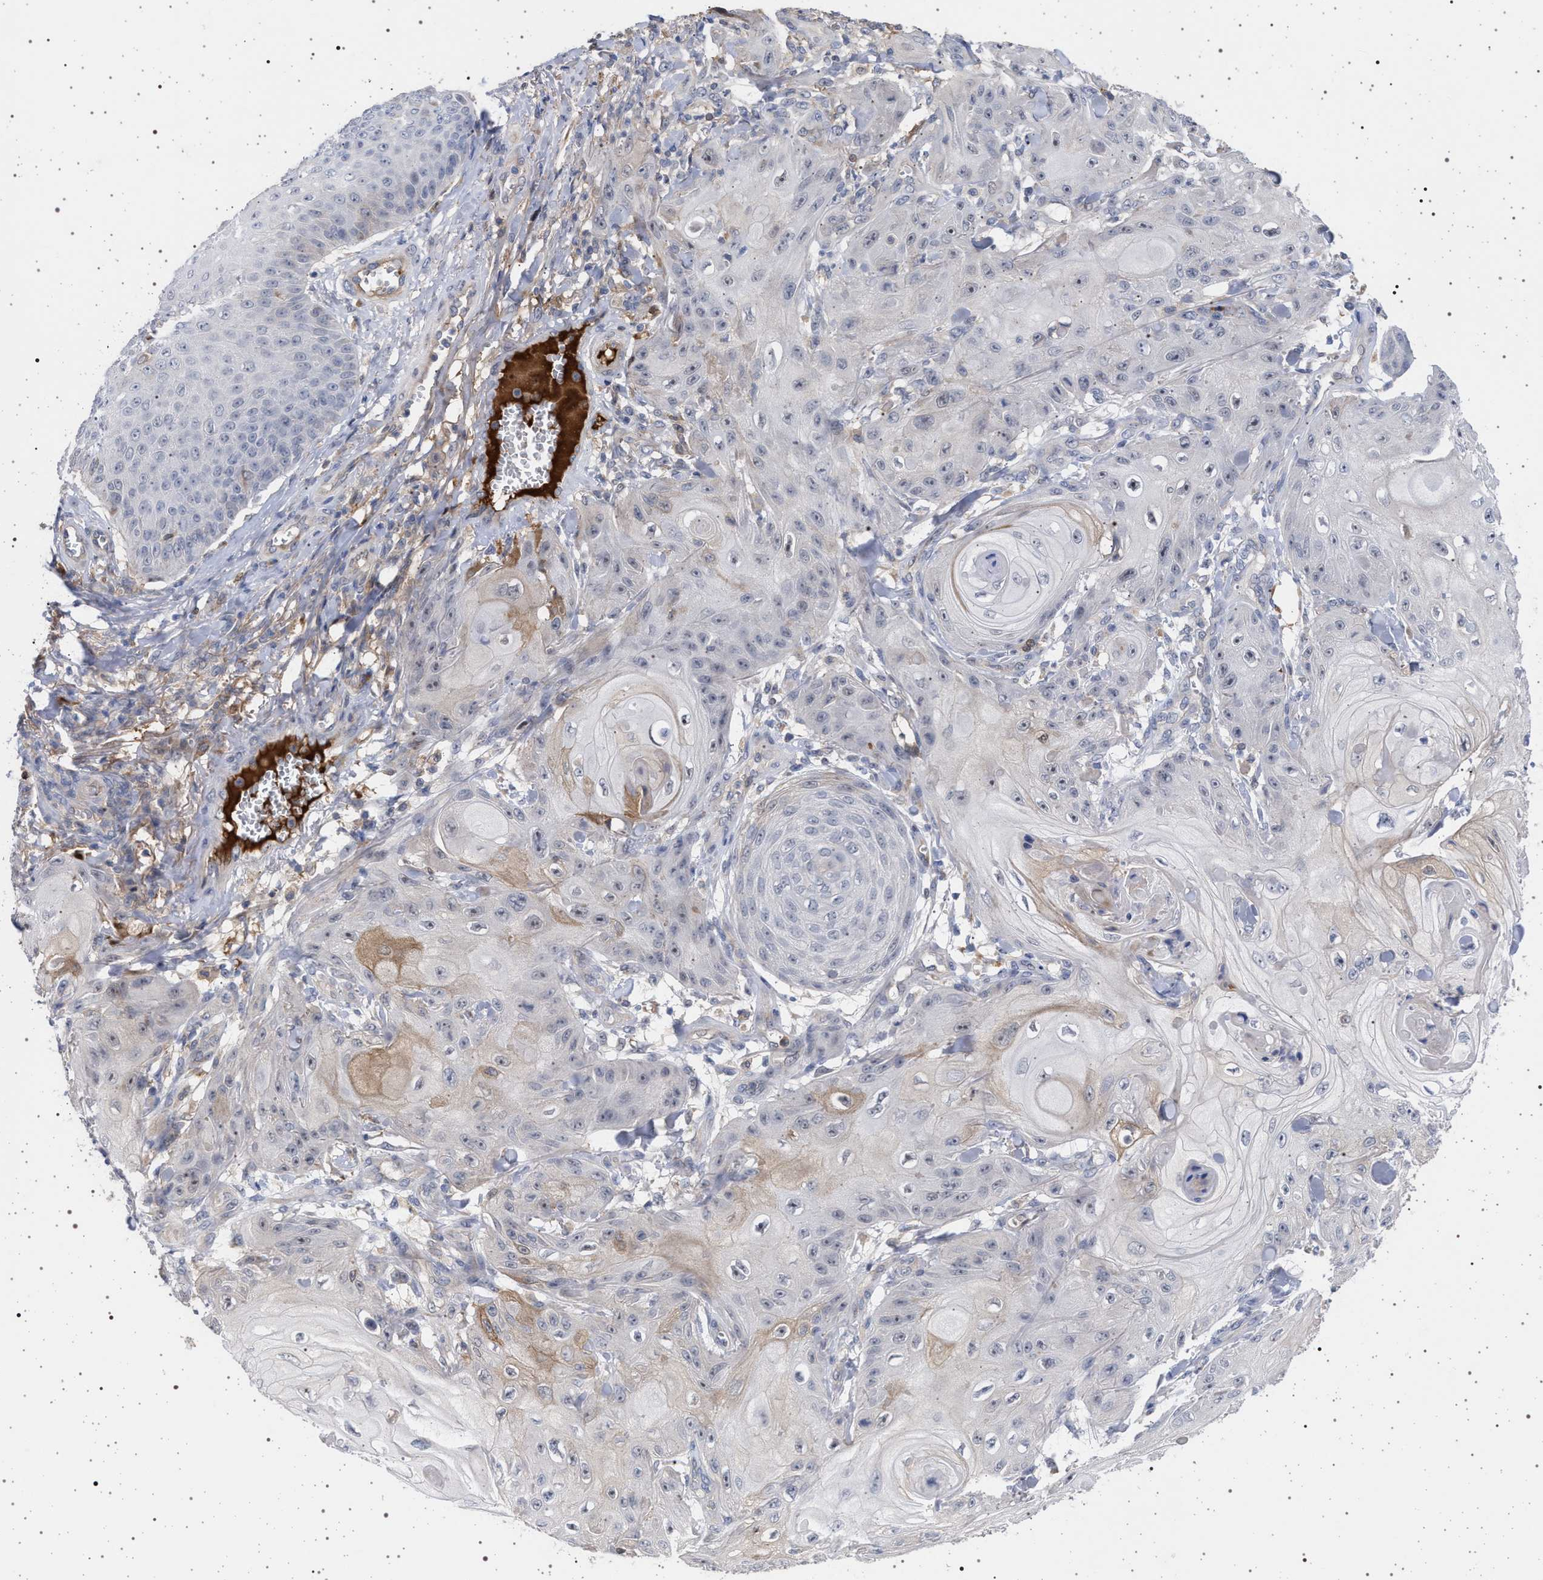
{"staining": {"intensity": "negative", "quantity": "none", "location": "none"}, "tissue": "skin cancer", "cell_type": "Tumor cells", "image_type": "cancer", "snomed": [{"axis": "morphology", "description": "Squamous cell carcinoma, NOS"}, {"axis": "topography", "description": "Skin"}], "caption": "Skin cancer (squamous cell carcinoma) stained for a protein using immunohistochemistry (IHC) displays no expression tumor cells.", "gene": "RBM48", "patient": {"sex": "male", "age": 74}}